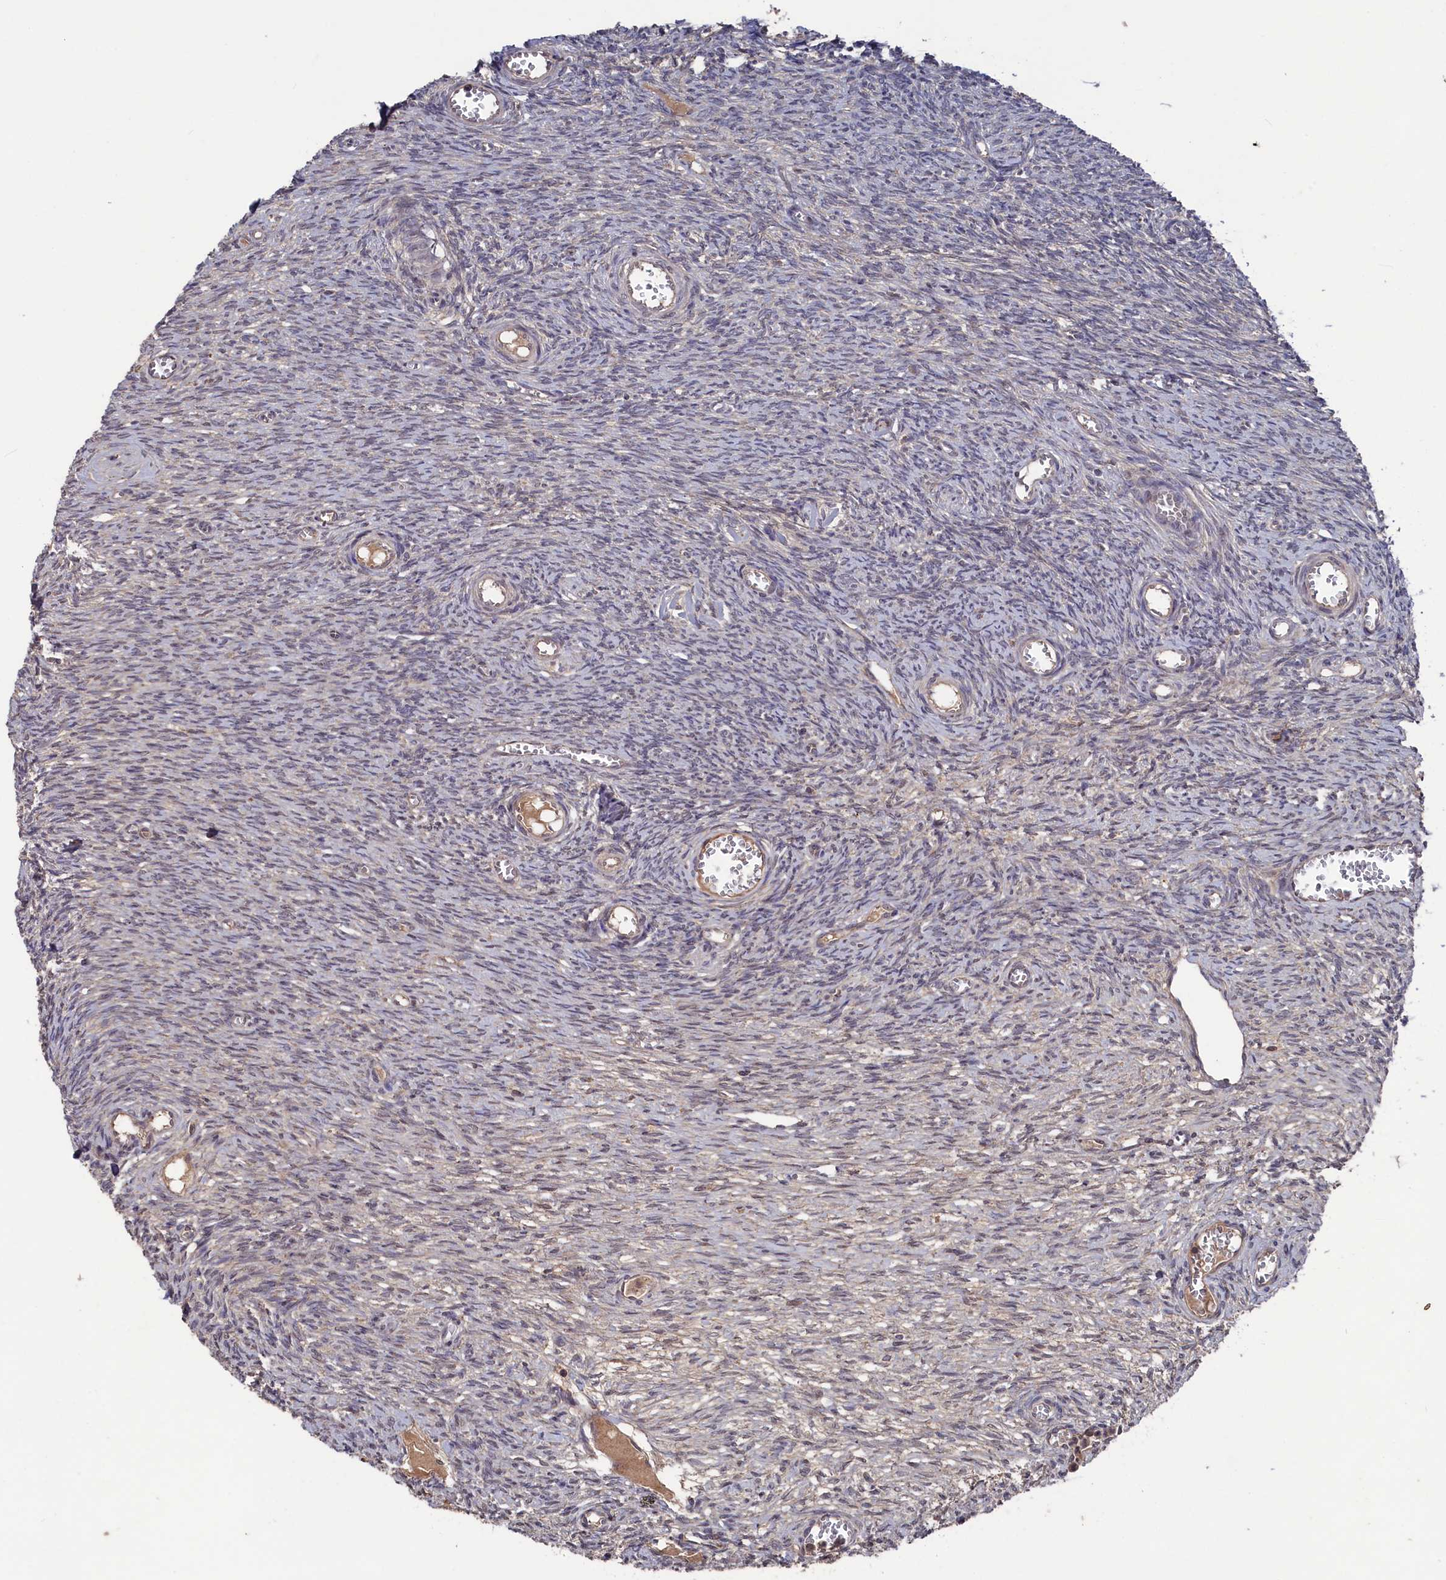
{"staining": {"intensity": "negative", "quantity": "none", "location": "none"}, "tissue": "ovary", "cell_type": "Ovarian stroma cells", "image_type": "normal", "snomed": [{"axis": "morphology", "description": "Normal tissue, NOS"}, {"axis": "topography", "description": "Ovary"}], "caption": "Immunohistochemistry of benign ovary exhibits no expression in ovarian stroma cells.", "gene": "TMC5", "patient": {"sex": "female", "age": 44}}